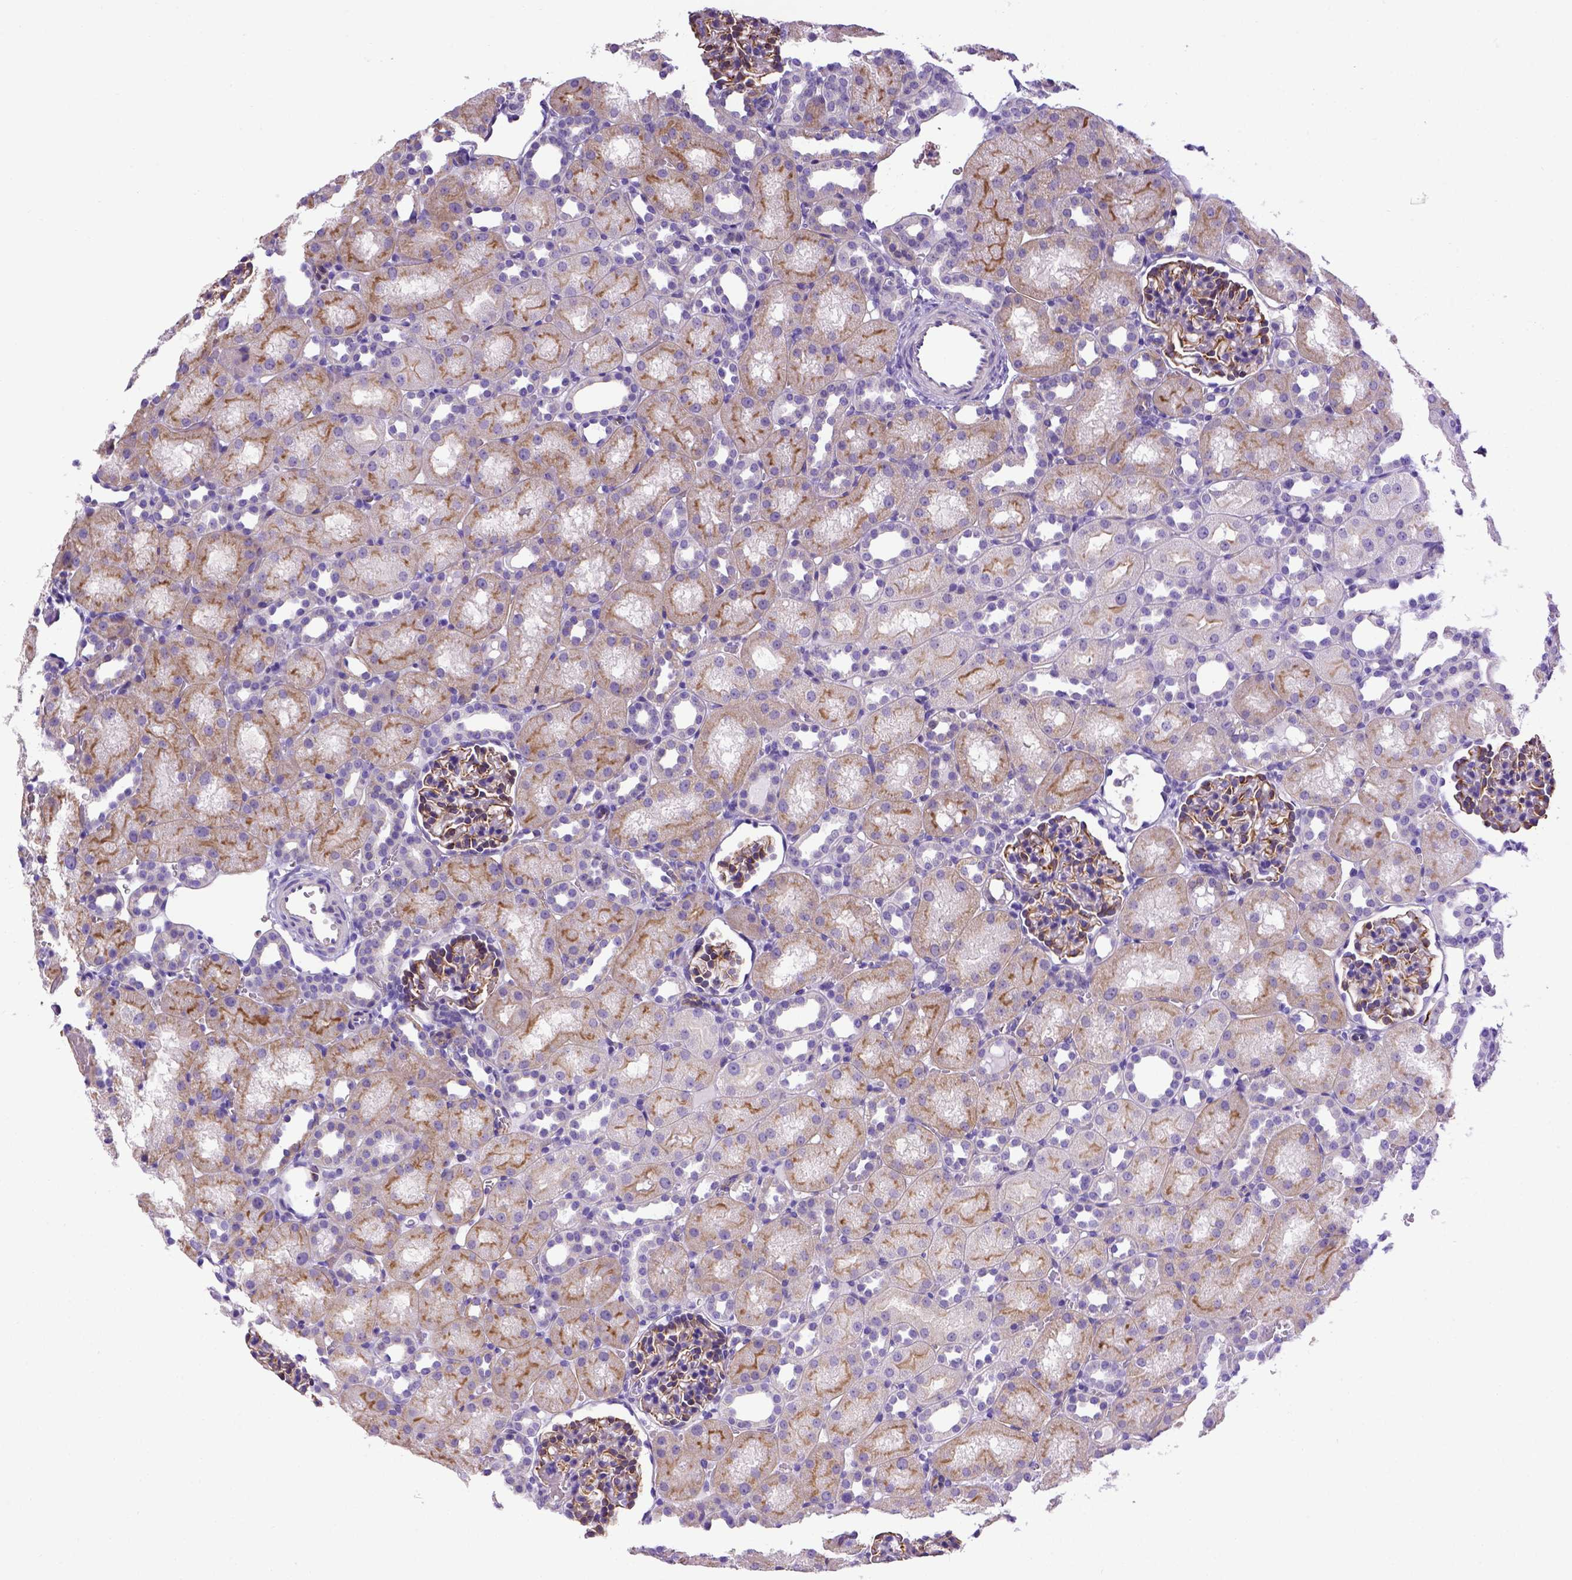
{"staining": {"intensity": "strong", "quantity": ">75%", "location": "cytoplasmic/membranous"}, "tissue": "kidney", "cell_type": "Cells in glomeruli", "image_type": "normal", "snomed": [{"axis": "morphology", "description": "Normal tissue, NOS"}, {"axis": "topography", "description": "Kidney"}], "caption": "IHC (DAB) staining of normal human kidney exhibits strong cytoplasmic/membranous protein positivity in approximately >75% of cells in glomeruli. Immunohistochemistry (ihc) stains the protein in brown and the nuclei are stained blue.", "gene": "ADAM12", "patient": {"sex": "male", "age": 1}}